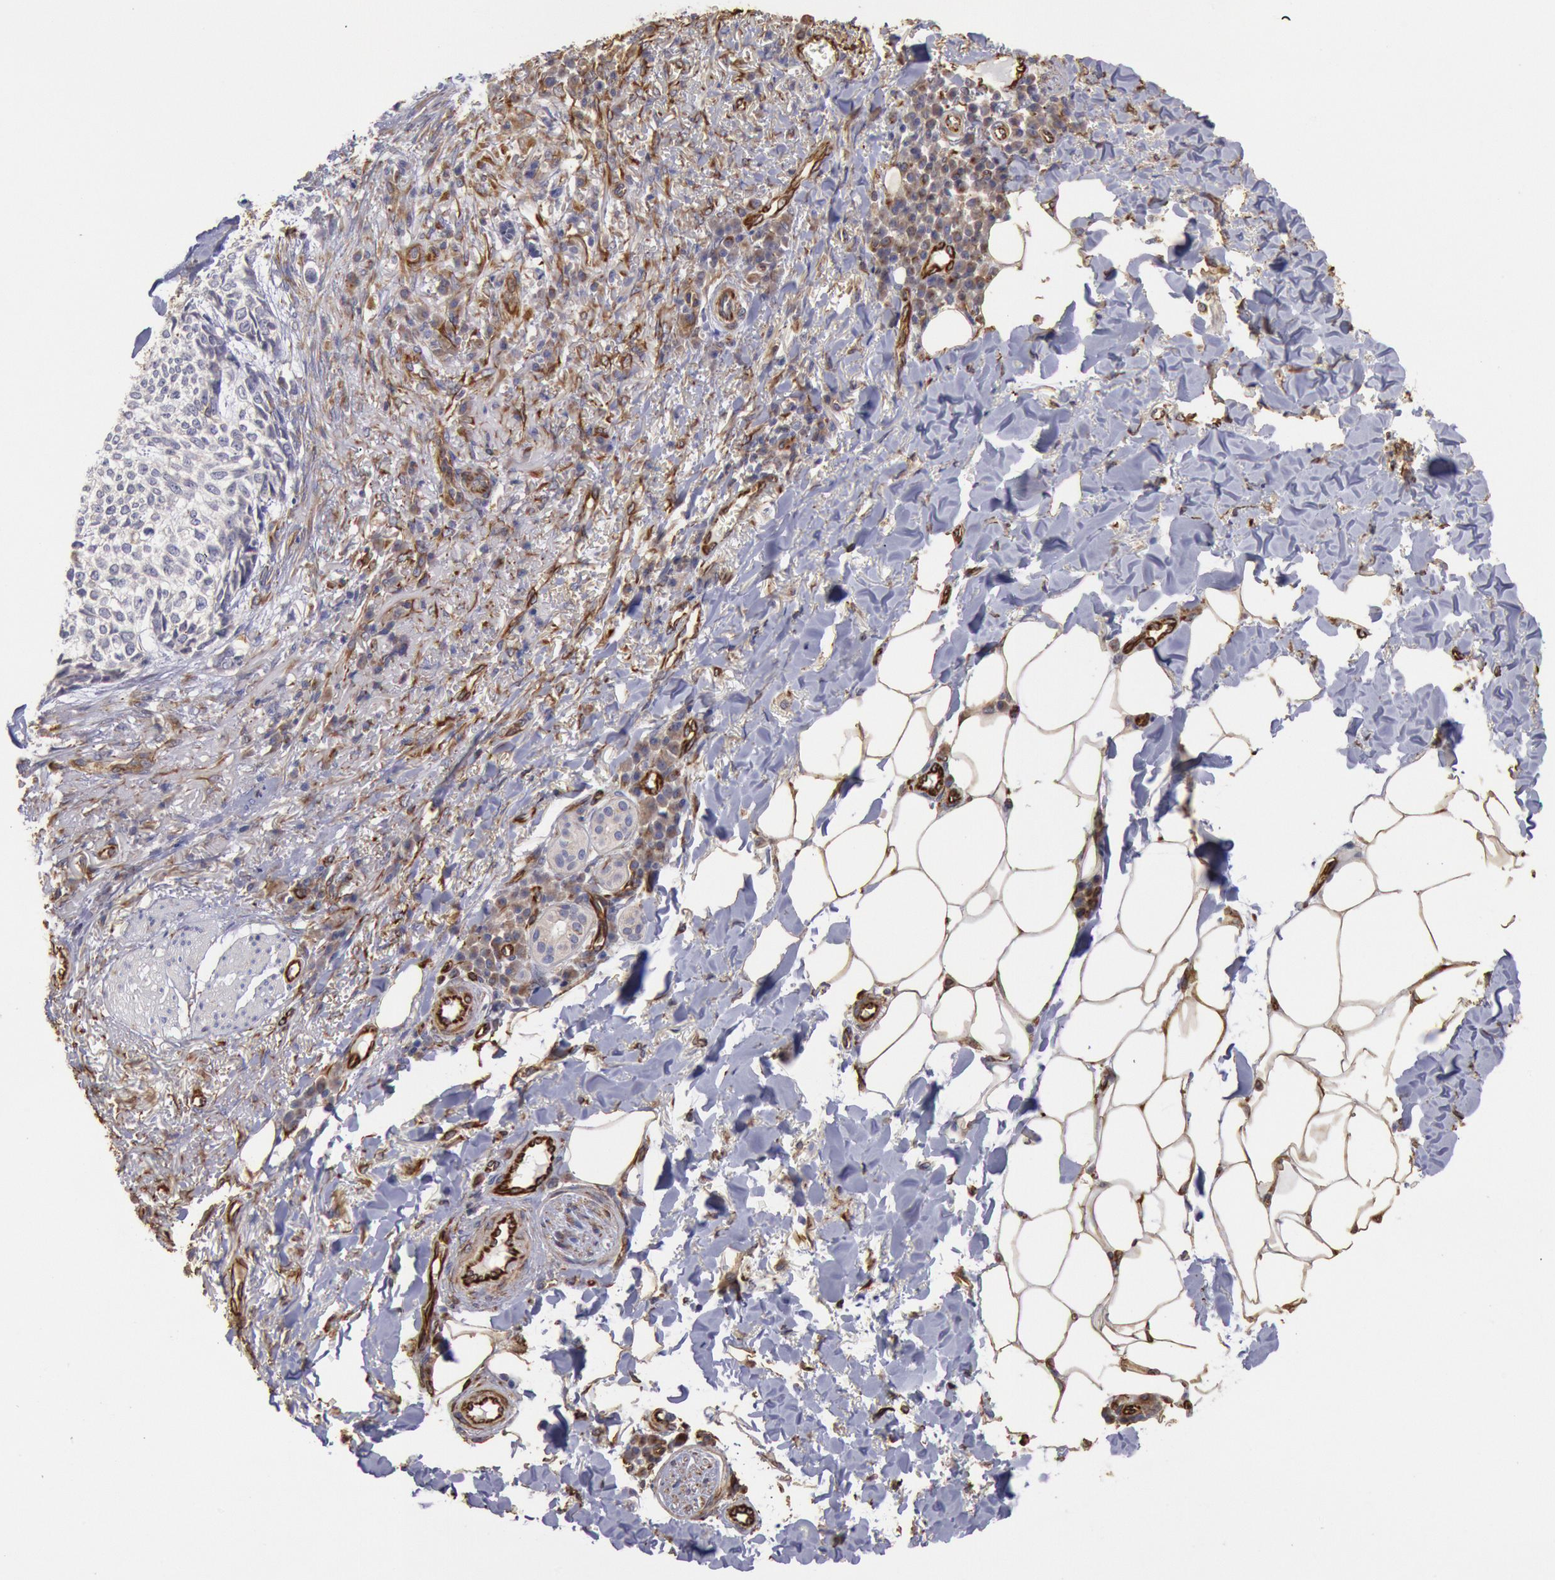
{"staining": {"intensity": "negative", "quantity": "none", "location": "none"}, "tissue": "skin cancer", "cell_type": "Tumor cells", "image_type": "cancer", "snomed": [{"axis": "morphology", "description": "Basal cell carcinoma"}, {"axis": "topography", "description": "Skin"}], "caption": "Photomicrograph shows no significant protein staining in tumor cells of skin basal cell carcinoma. (Stains: DAB (3,3'-diaminobenzidine) immunohistochemistry (IHC) with hematoxylin counter stain, Microscopy: brightfield microscopy at high magnification).", "gene": "RNF139", "patient": {"sex": "female", "age": 89}}